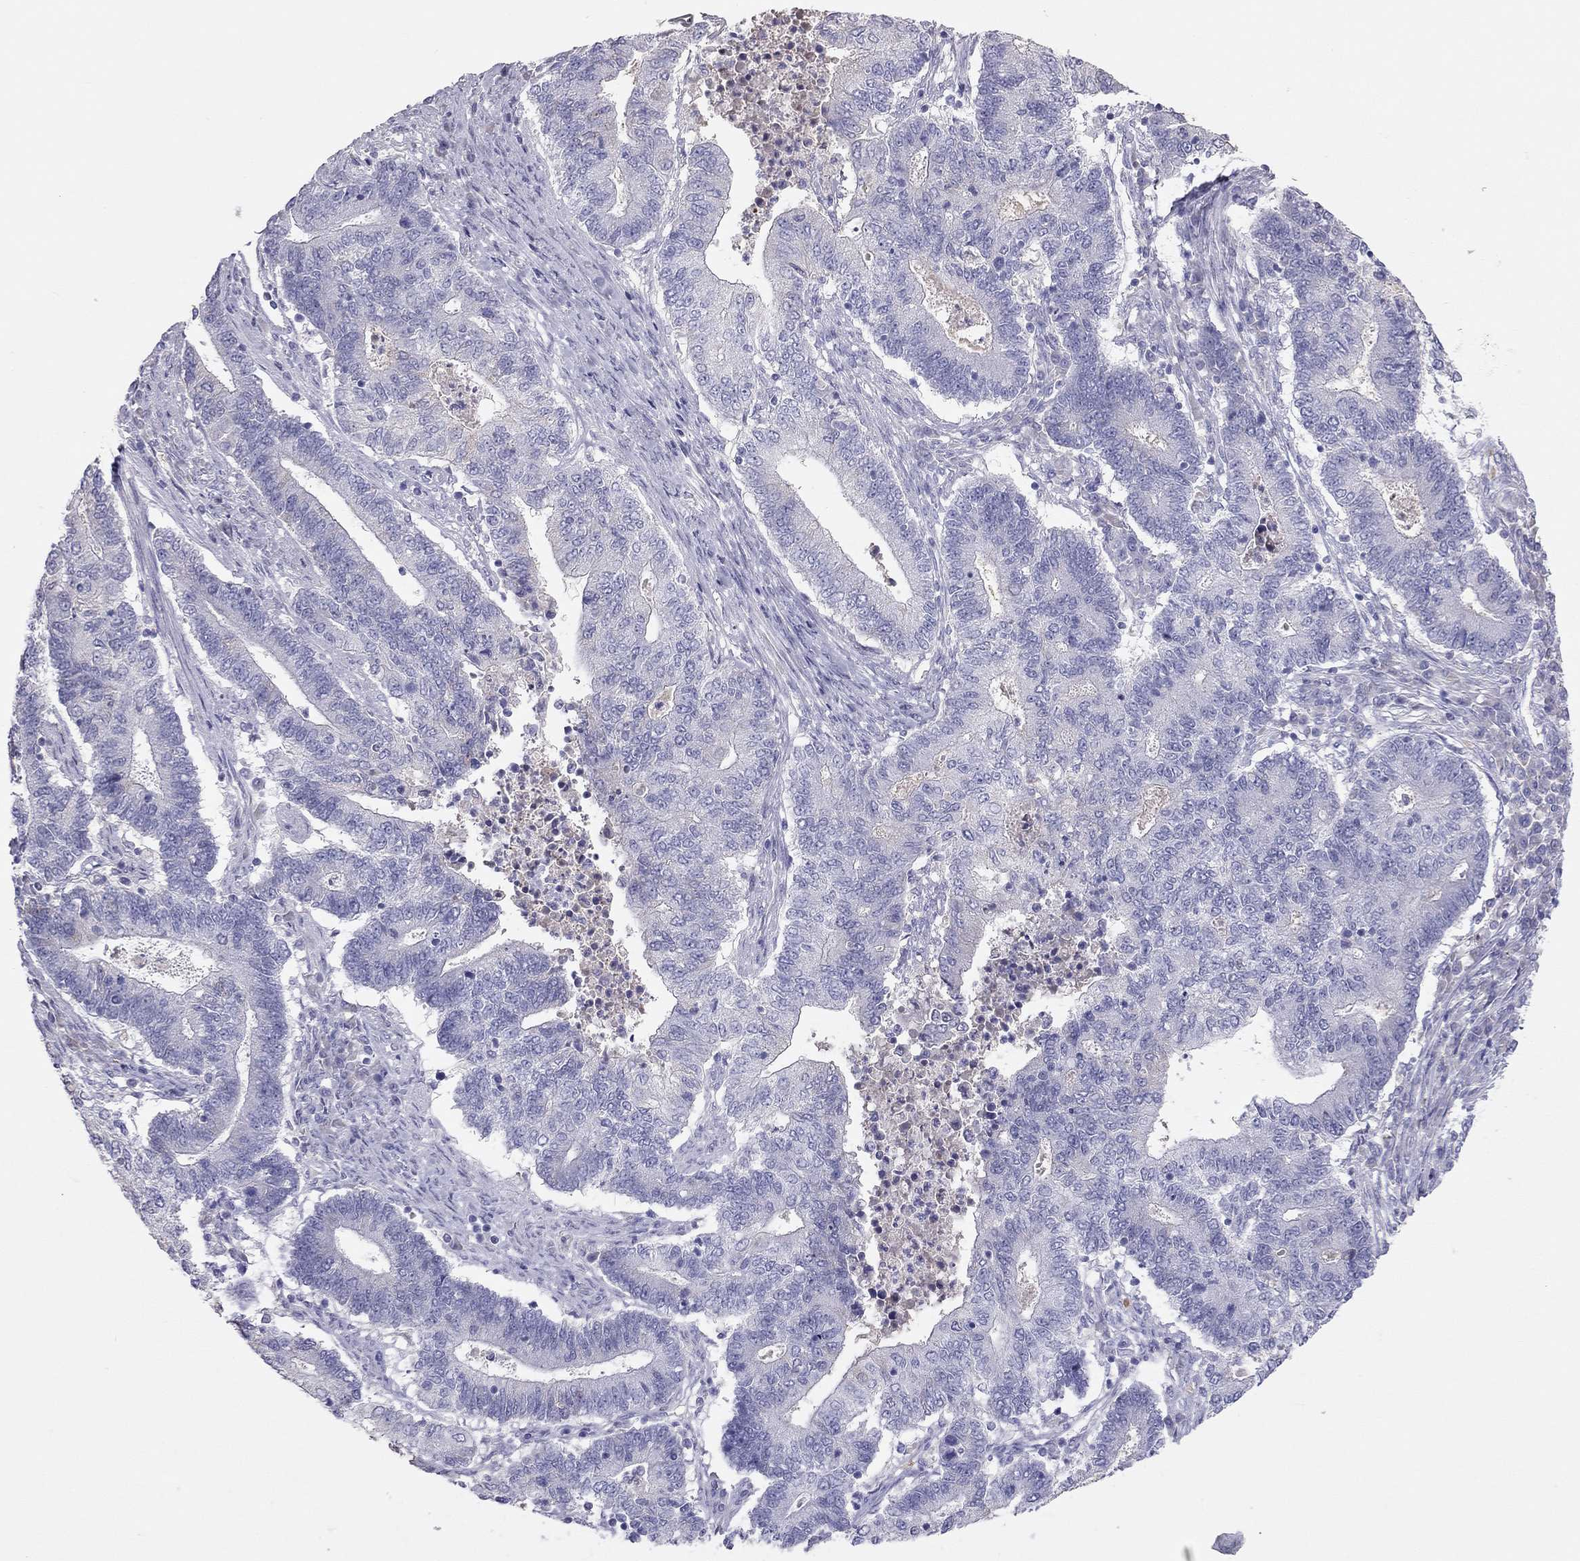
{"staining": {"intensity": "negative", "quantity": "none", "location": "none"}, "tissue": "endometrial cancer", "cell_type": "Tumor cells", "image_type": "cancer", "snomed": [{"axis": "morphology", "description": "Adenocarcinoma, NOS"}, {"axis": "topography", "description": "Uterus"}, {"axis": "topography", "description": "Endometrium"}], "caption": "High power microscopy image of an IHC image of endometrial adenocarcinoma, revealing no significant expression in tumor cells.", "gene": "RHD", "patient": {"sex": "female", "age": 54}}